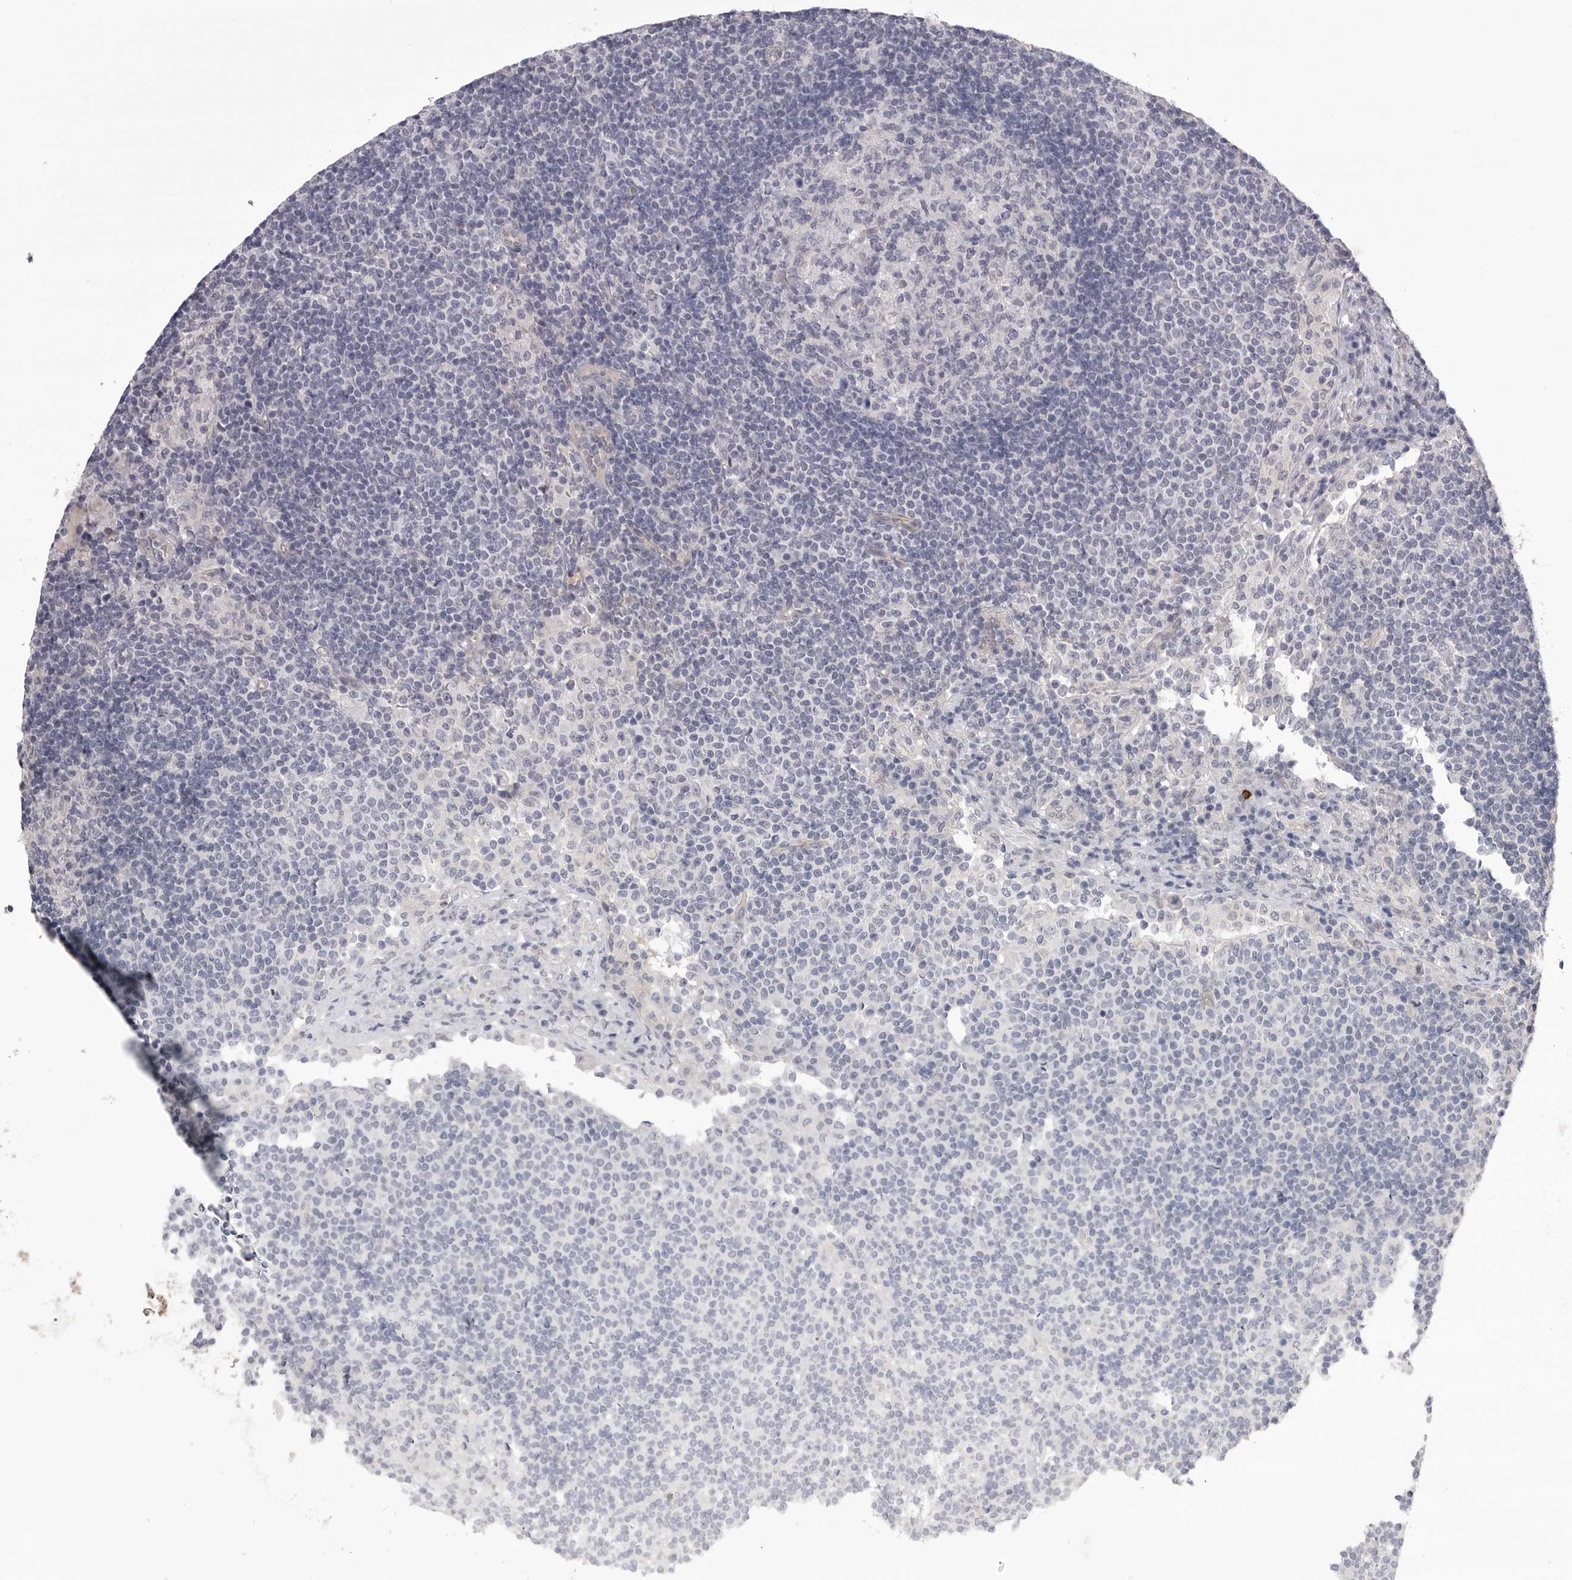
{"staining": {"intensity": "negative", "quantity": "none", "location": "none"}, "tissue": "lymph node", "cell_type": "Germinal center cells", "image_type": "normal", "snomed": [{"axis": "morphology", "description": "Normal tissue, NOS"}, {"axis": "topography", "description": "Lymph node"}], "caption": "Germinal center cells are negative for protein expression in benign human lymph node. Nuclei are stained in blue.", "gene": "DLGAP3", "patient": {"sex": "female", "age": 53}}